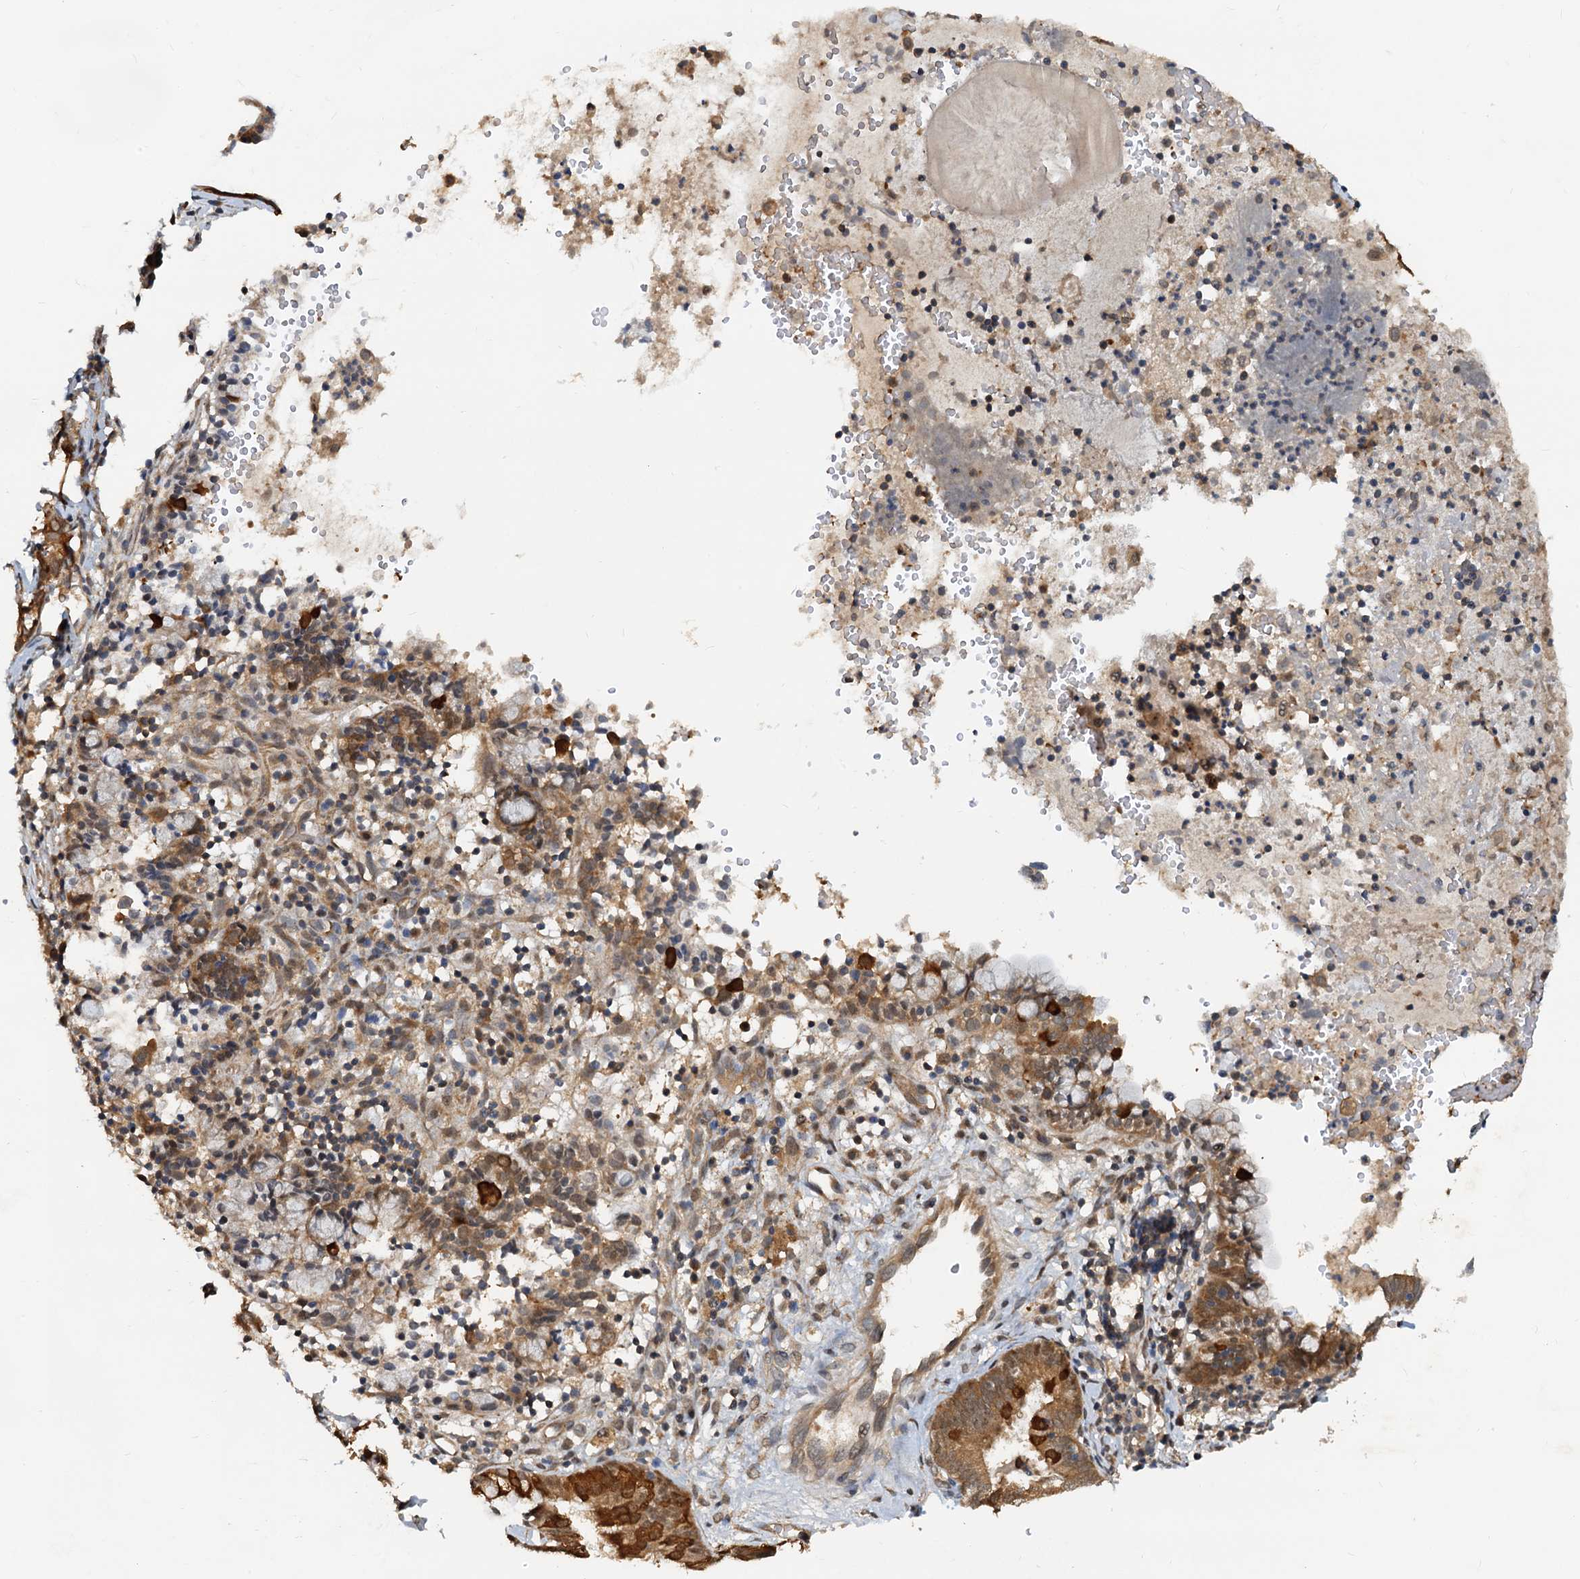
{"staining": {"intensity": "strong", "quantity": "<25%", "location": "cytoplasmic/membranous"}, "tissue": "endometrial cancer", "cell_type": "Tumor cells", "image_type": "cancer", "snomed": [{"axis": "morphology", "description": "Adenocarcinoma, NOS"}, {"axis": "topography", "description": "Endometrium"}], "caption": "This is a photomicrograph of immunohistochemistry (IHC) staining of endometrial adenocarcinoma, which shows strong positivity in the cytoplasmic/membranous of tumor cells.", "gene": "PTGES3", "patient": {"sex": "female", "age": 79}}